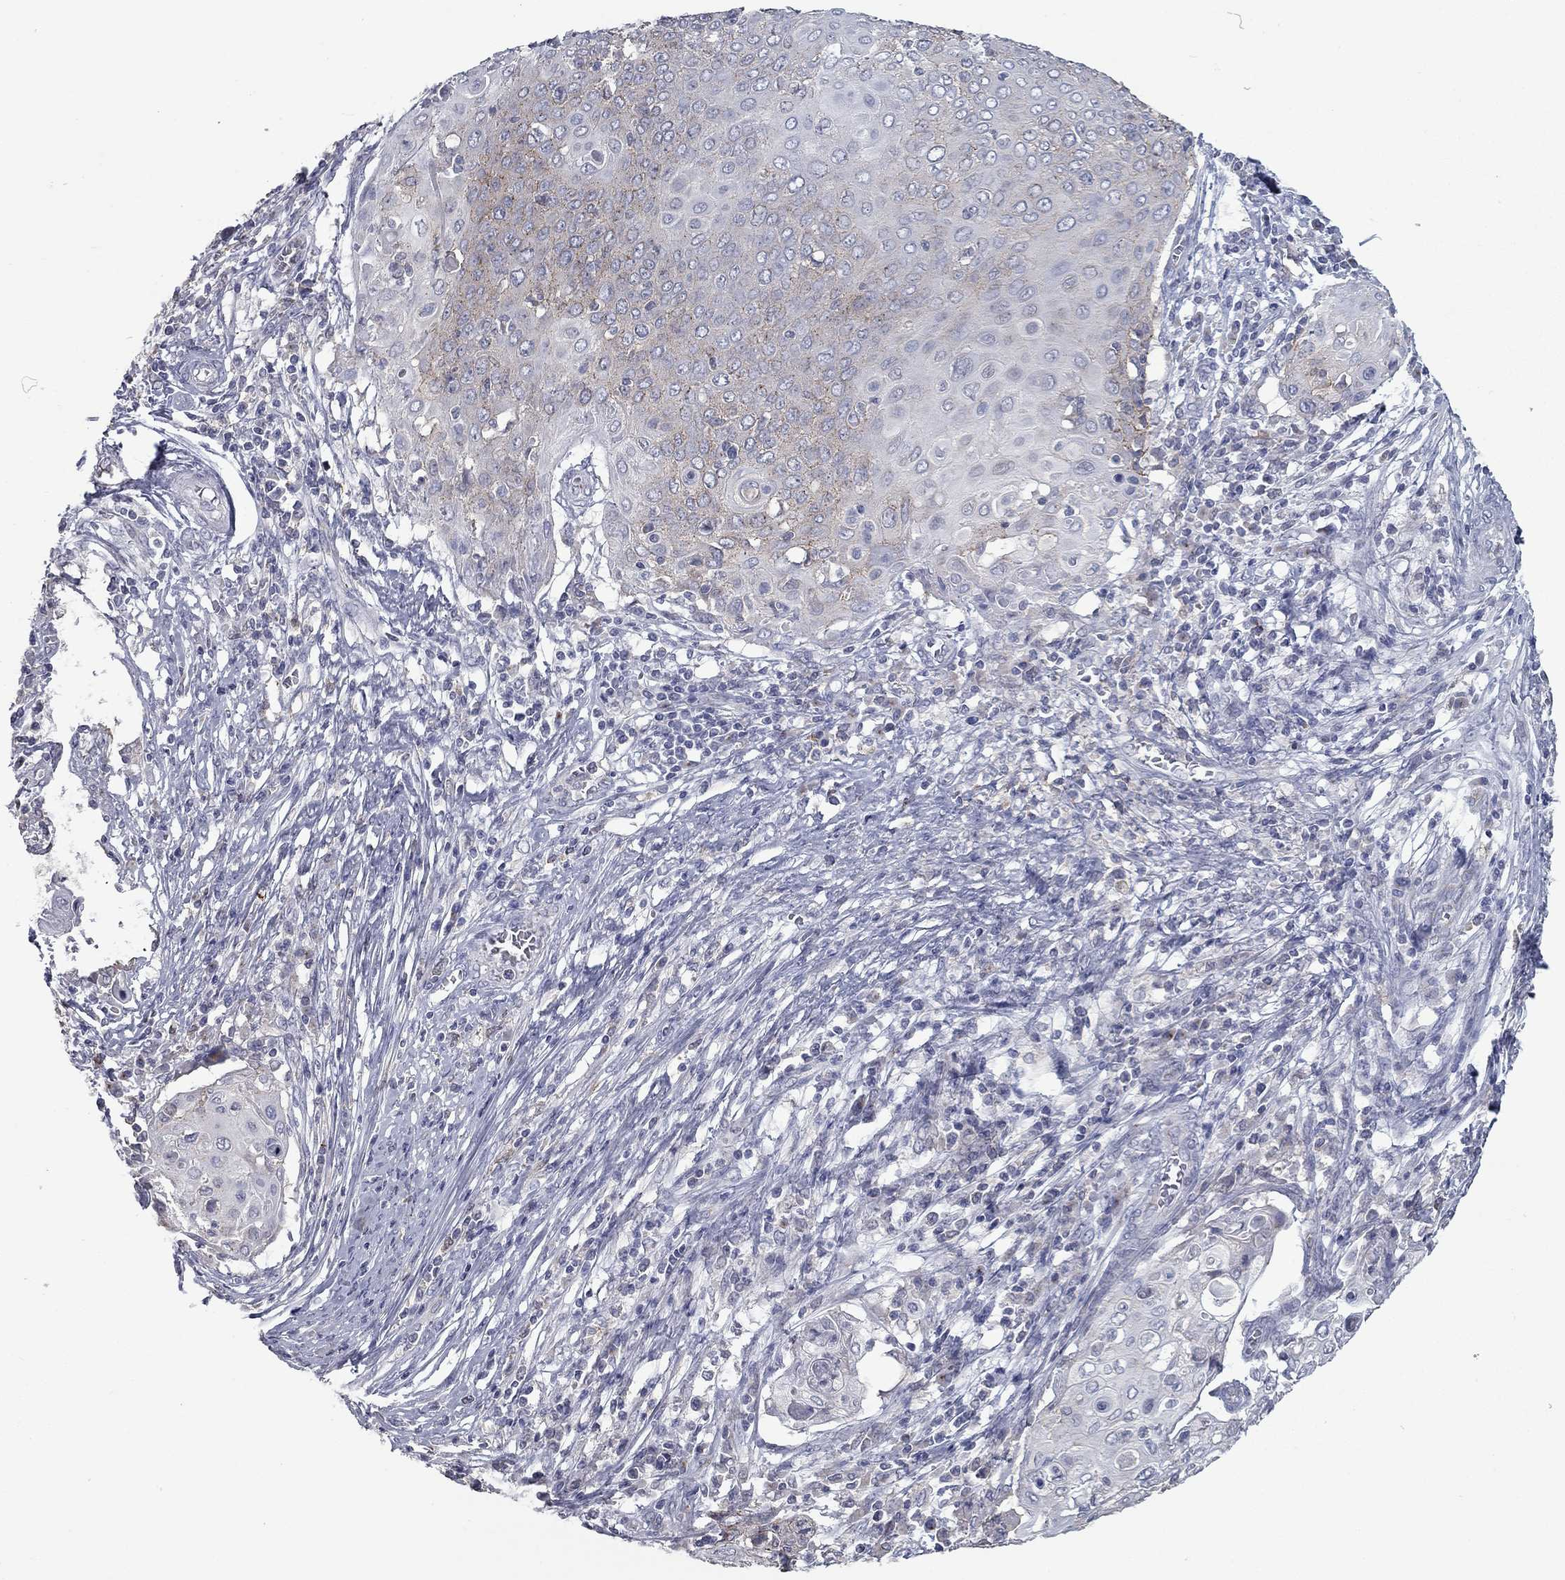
{"staining": {"intensity": "weak", "quantity": "<25%", "location": "cytoplasmic/membranous"}, "tissue": "cervical cancer", "cell_type": "Tumor cells", "image_type": "cancer", "snomed": [{"axis": "morphology", "description": "Squamous cell carcinoma, NOS"}, {"axis": "topography", "description": "Cervix"}], "caption": "Cervical cancer was stained to show a protein in brown. There is no significant expression in tumor cells.", "gene": "KIAA0319L", "patient": {"sex": "female", "age": 39}}